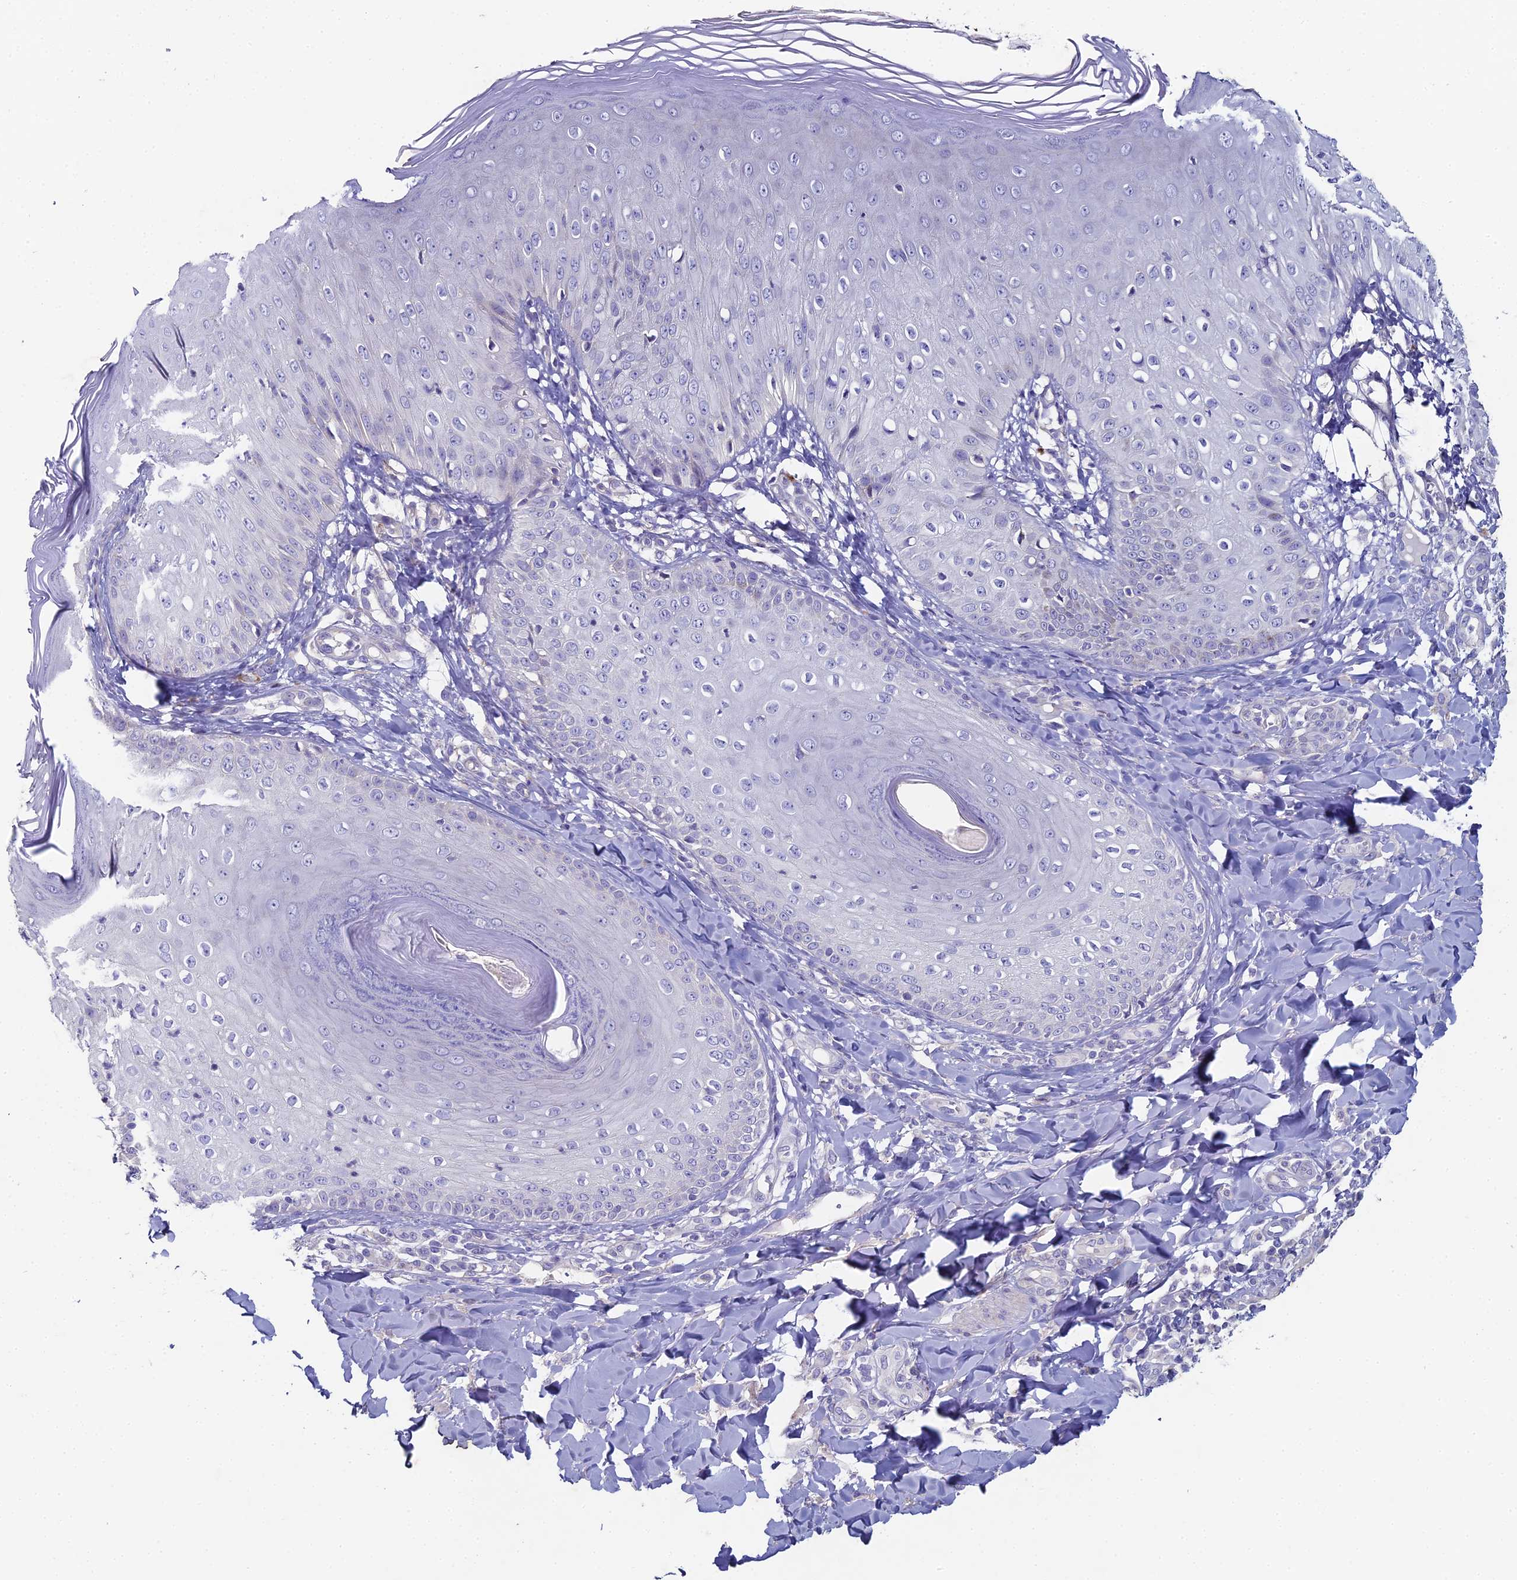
{"staining": {"intensity": "negative", "quantity": "none", "location": "none"}, "tissue": "skin", "cell_type": "Epidermal cells", "image_type": "normal", "snomed": [{"axis": "morphology", "description": "Normal tissue, NOS"}, {"axis": "morphology", "description": "Inflammation, NOS"}, {"axis": "topography", "description": "Soft tissue"}, {"axis": "topography", "description": "Anal"}], "caption": "Micrograph shows no protein staining in epidermal cells of unremarkable skin.", "gene": "NCAM1", "patient": {"sex": "female", "age": 15}}